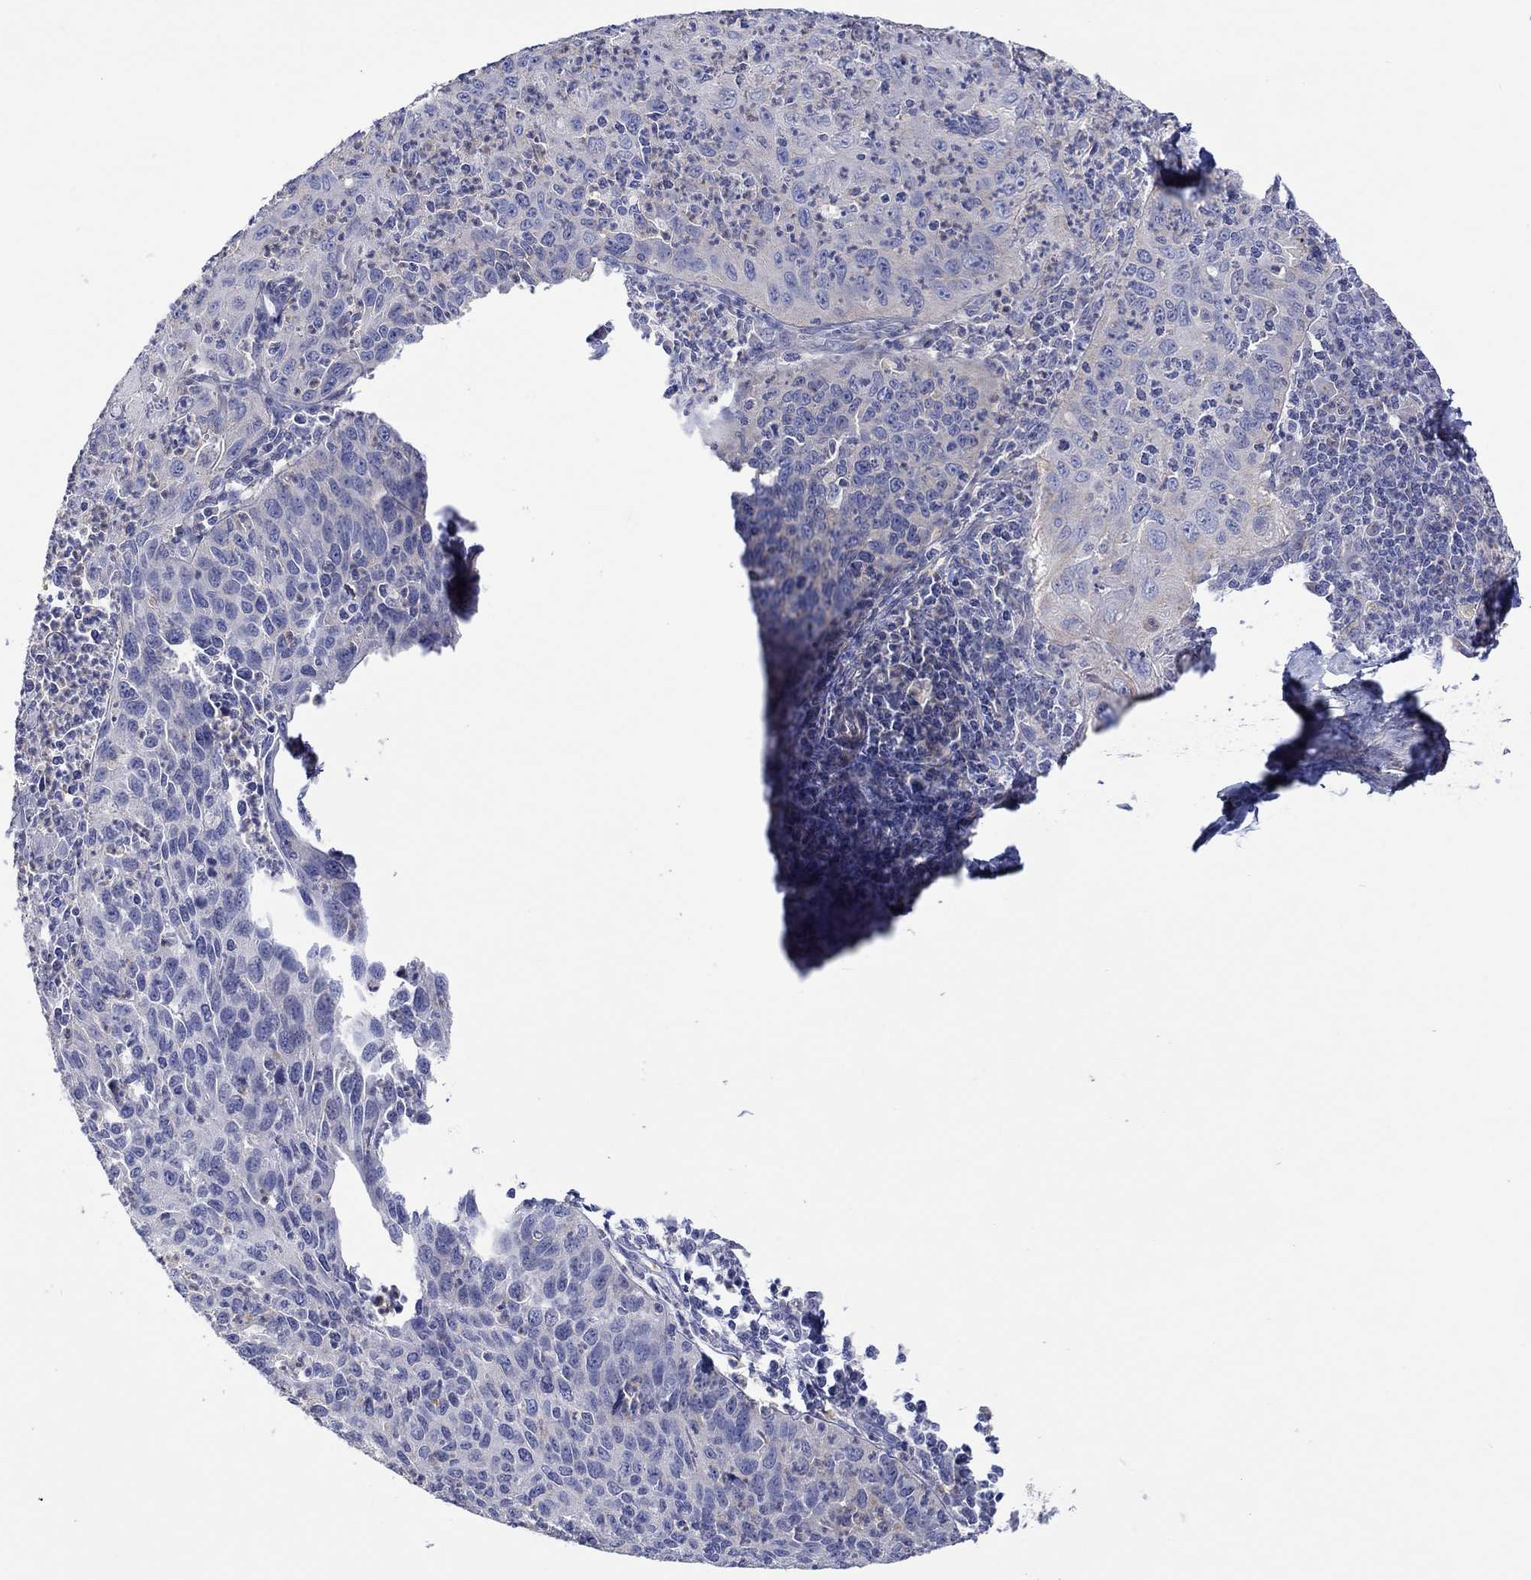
{"staining": {"intensity": "weak", "quantity": "25%-75%", "location": "cytoplasmic/membranous"}, "tissue": "cervical cancer", "cell_type": "Tumor cells", "image_type": "cancer", "snomed": [{"axis": "morphology", "description": "Squamous cell carcinoma, NOS"}, {"axis": "topography", "description": "Cervix"}], "caption": "Cervical squamous cell carcinoma stained with DAB IHC exhibits low levels of weak cytoplasmic/membranous positivity in approximately 25%-75% of tumor cells.", "gene": "TPRN", "patient": {"sex": "female", "age": 26}}